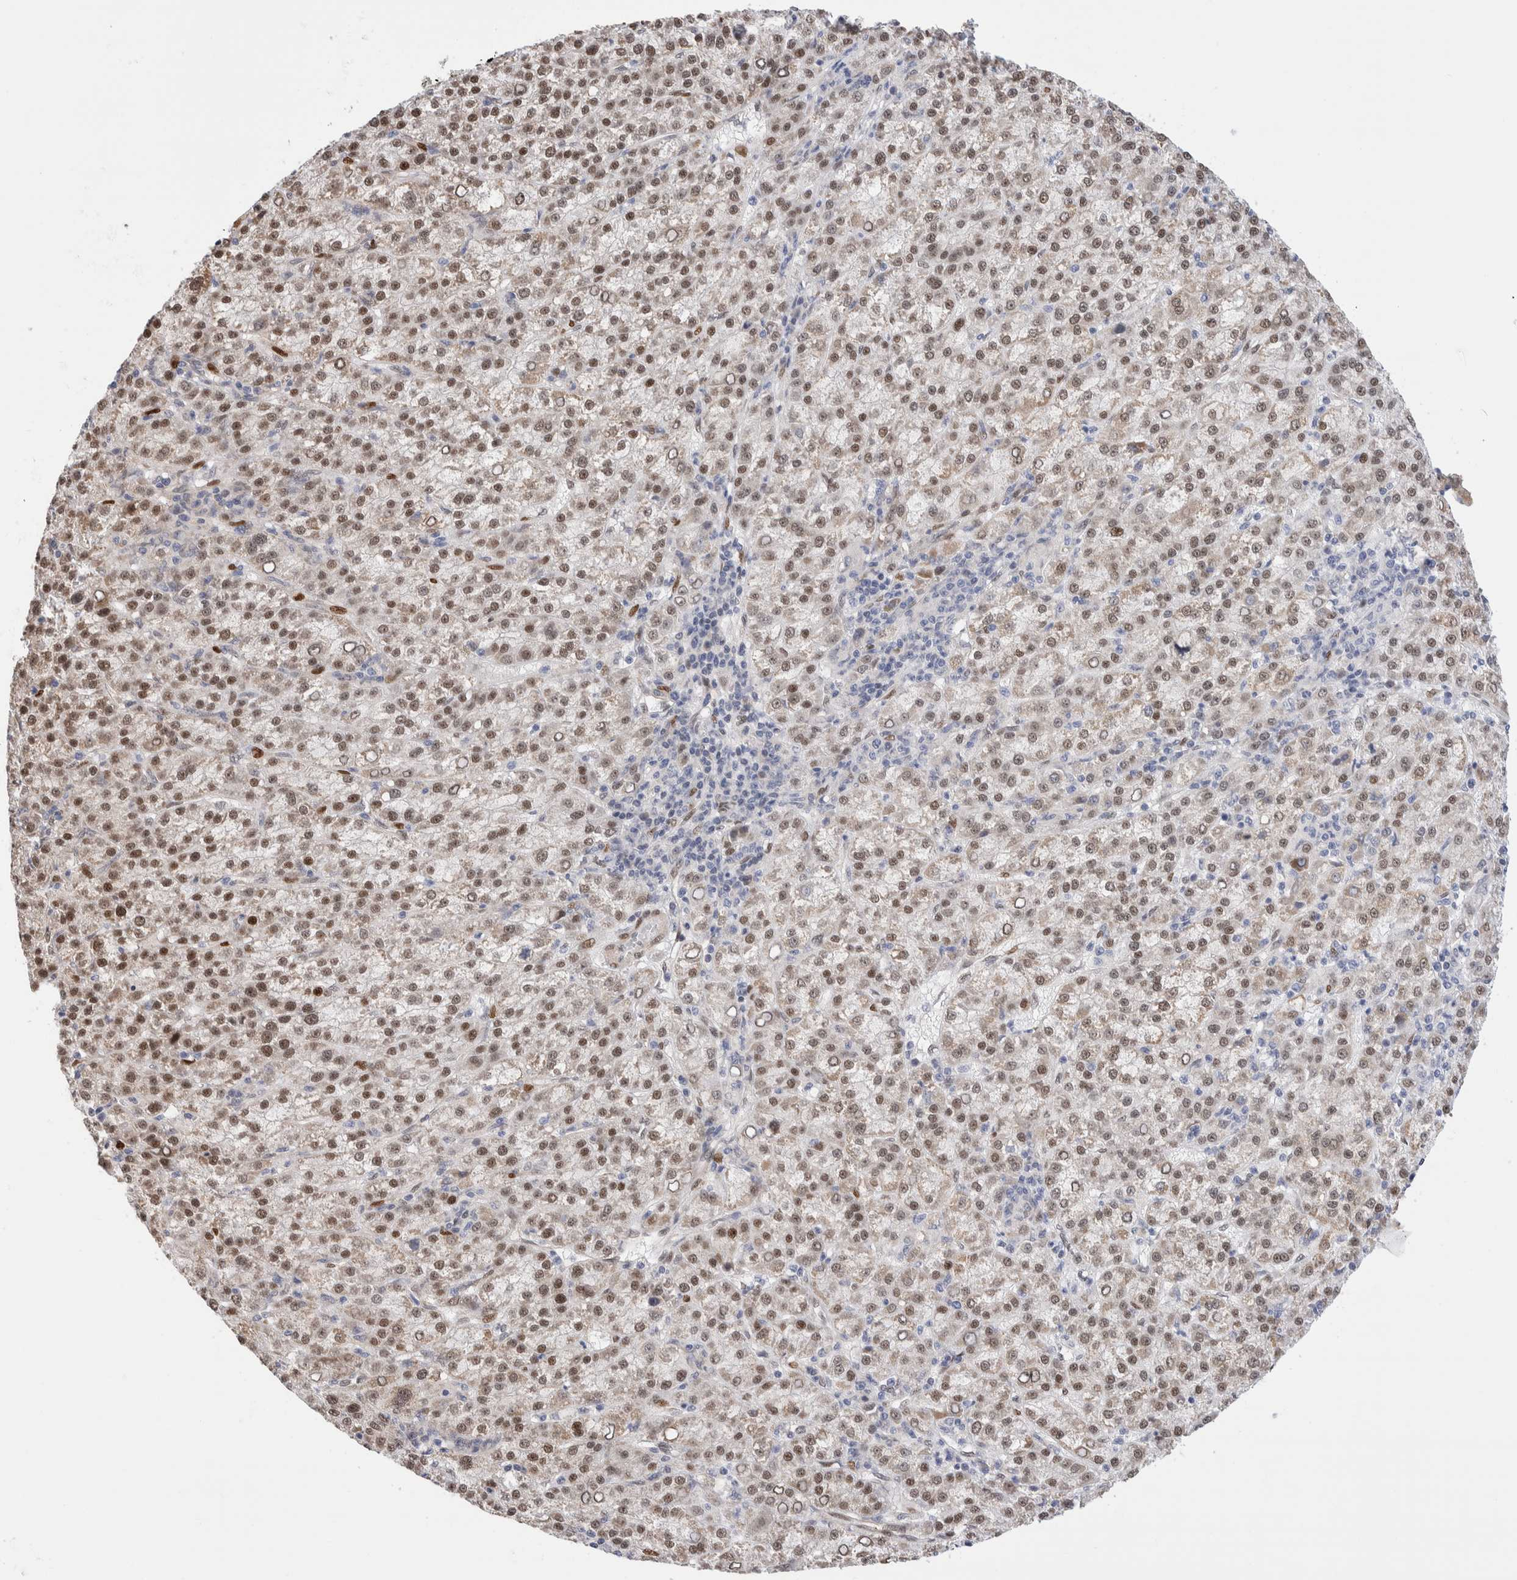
{"staining": {"intensity": "weak", "quantity": ">75%", "location": "nuclear"}, "tissue": "liver cancer", "cell_type": "Tumor cells", "image_type": "cancer", "snomed": [{"axis": "morphology", "description": "Carcinoma, Hepatocellular, NOS"}, {"axis": "topography", "description": "Liver"}], "caption": "An image of hepatocellular carcinoma (liver) stained for a protein exhibits weak nuclear brown staining in tumor cells.", "gene": "NSMAF", "patient": {"sex": "female", "age": 58}}